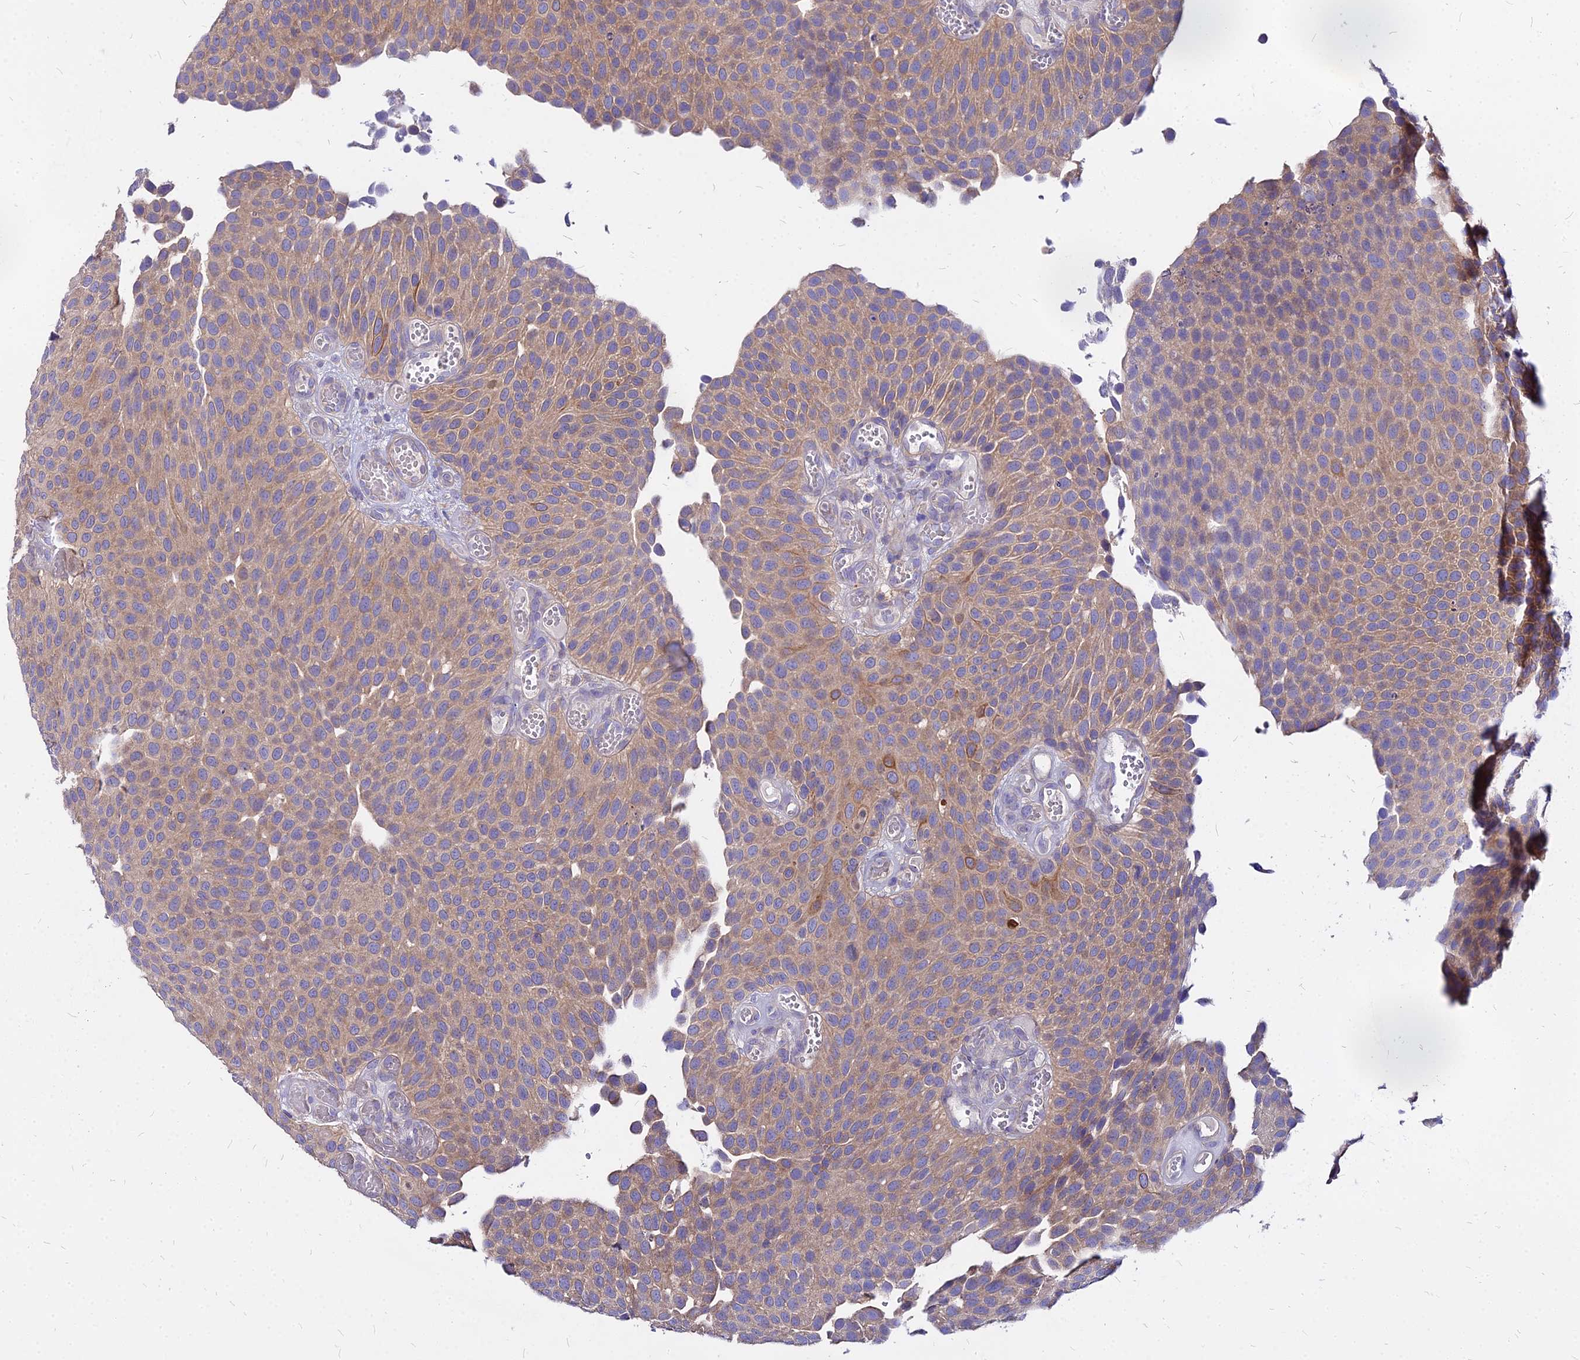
{"staining": {"intensity": "moderate", "quantity": ">75%", "location": "cytoplasmic/membranous"}, "tissue": "urothelial cancer", "cell_type": "Tumor cells", "image_type": "cancer", "snomed": [{"axis": "morphology", "description": "Urothelial carcinoma, Low grade"}, {"axis": "topography", "description": "Urinary bladder"}], "caption": "High-power microscopy captured an immunohistochemistry micrograph of urothelial cancer, revealing moderate cytoplasmic/membranous expression in about >75% of tumor cells.", "gene": "COMMD10", "patient": {"sex": "male", "age": 89}}